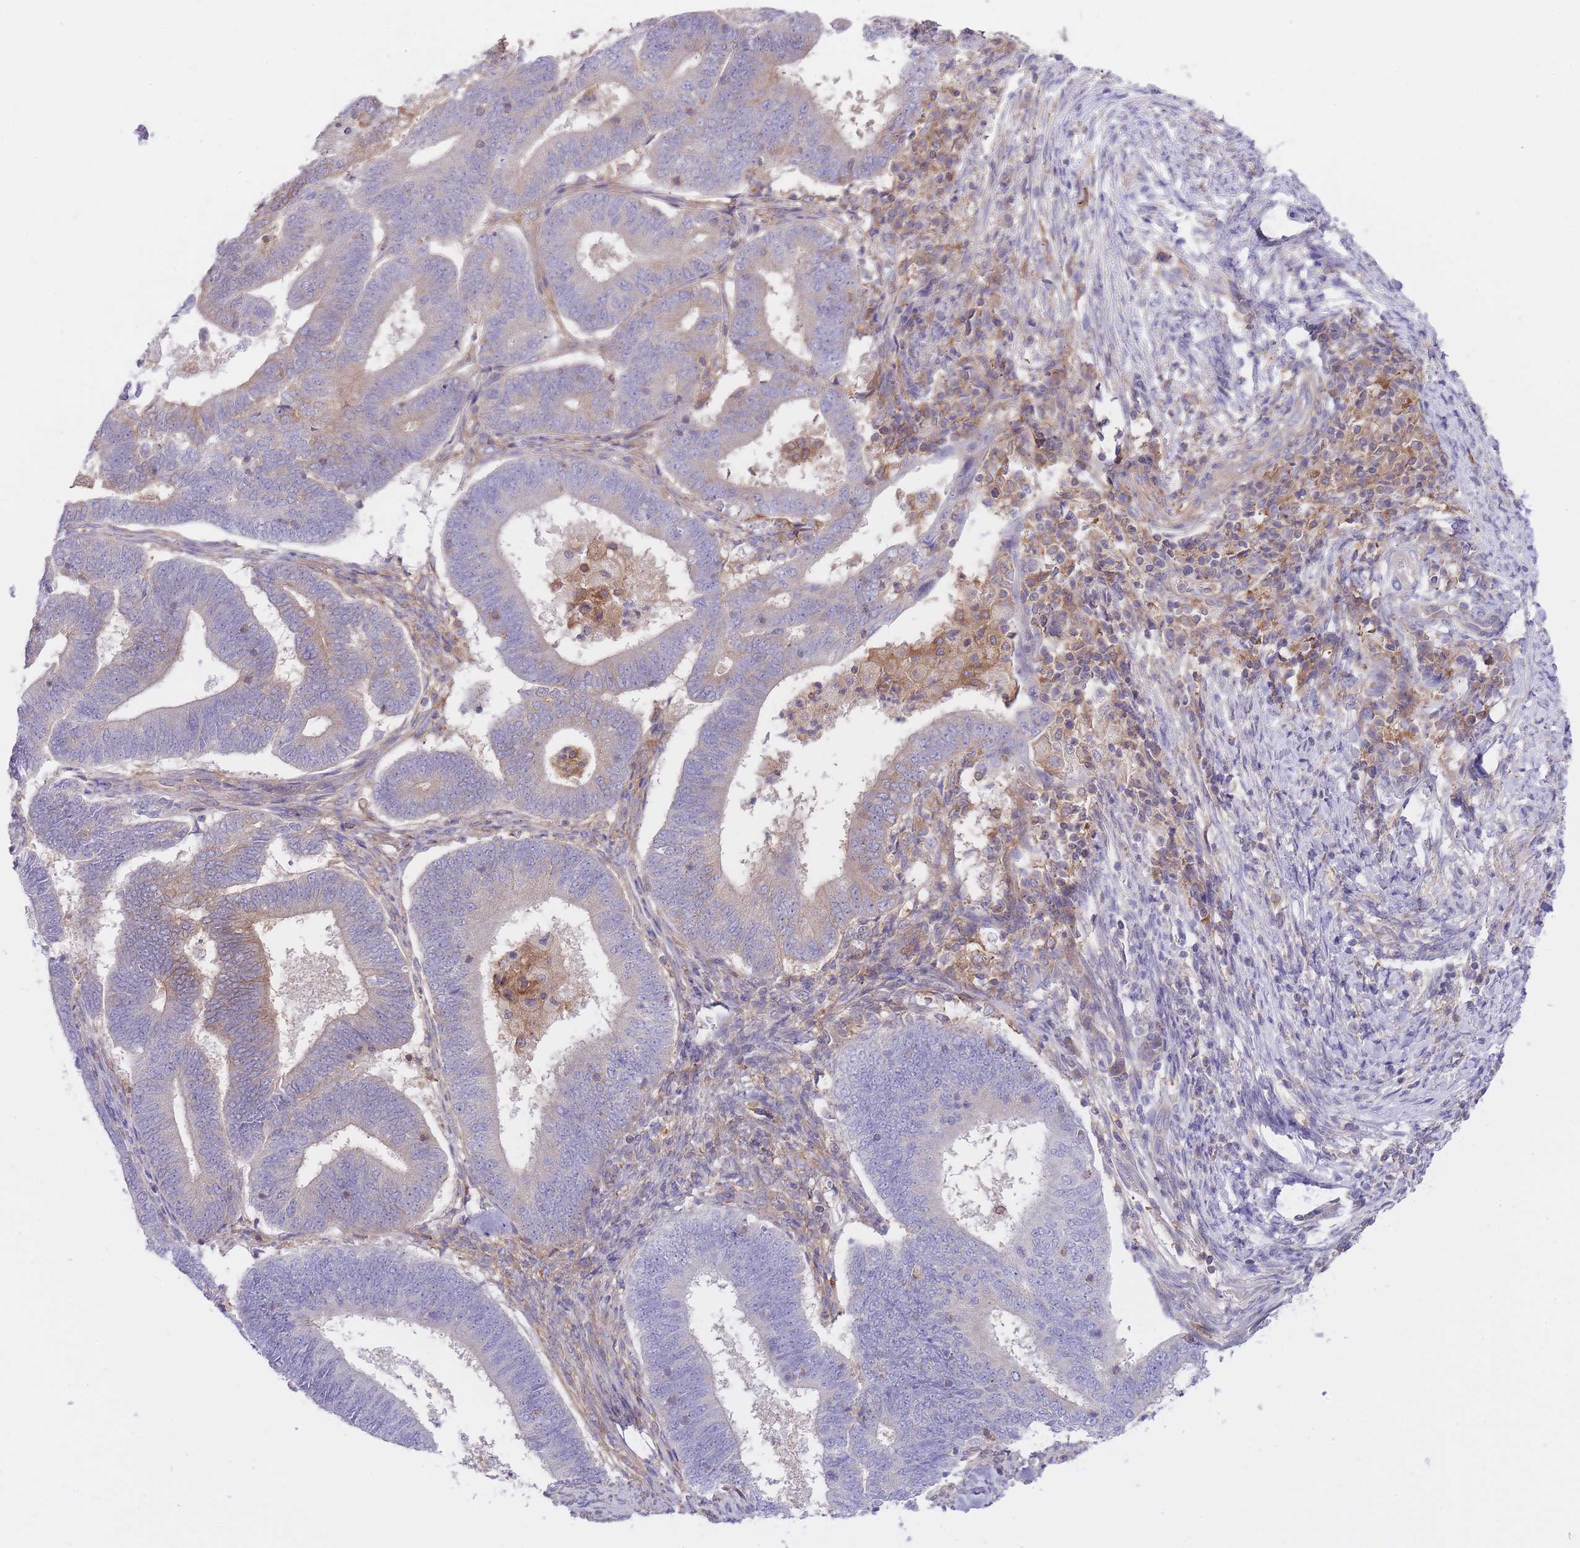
{"staining": {"intensity": "negative", "quantity": "none", "location": "none"}, "tissue": "endometrial cancer", "cell_type": "Tumor cells", "image_type": "cancer", "snomed": [{"axis": "morphology", "description": "Adenocarcinoma, NOS"}, {"axis": "topography", "description": "Endometrium"}], "caption": "Immunohistochemistry (IHC) of human adenocarcinoma (endometrial) shows no staining in tumor cells.", "gene": "PRKAR1A", "patient": {"sex": "female", "age": 70}}